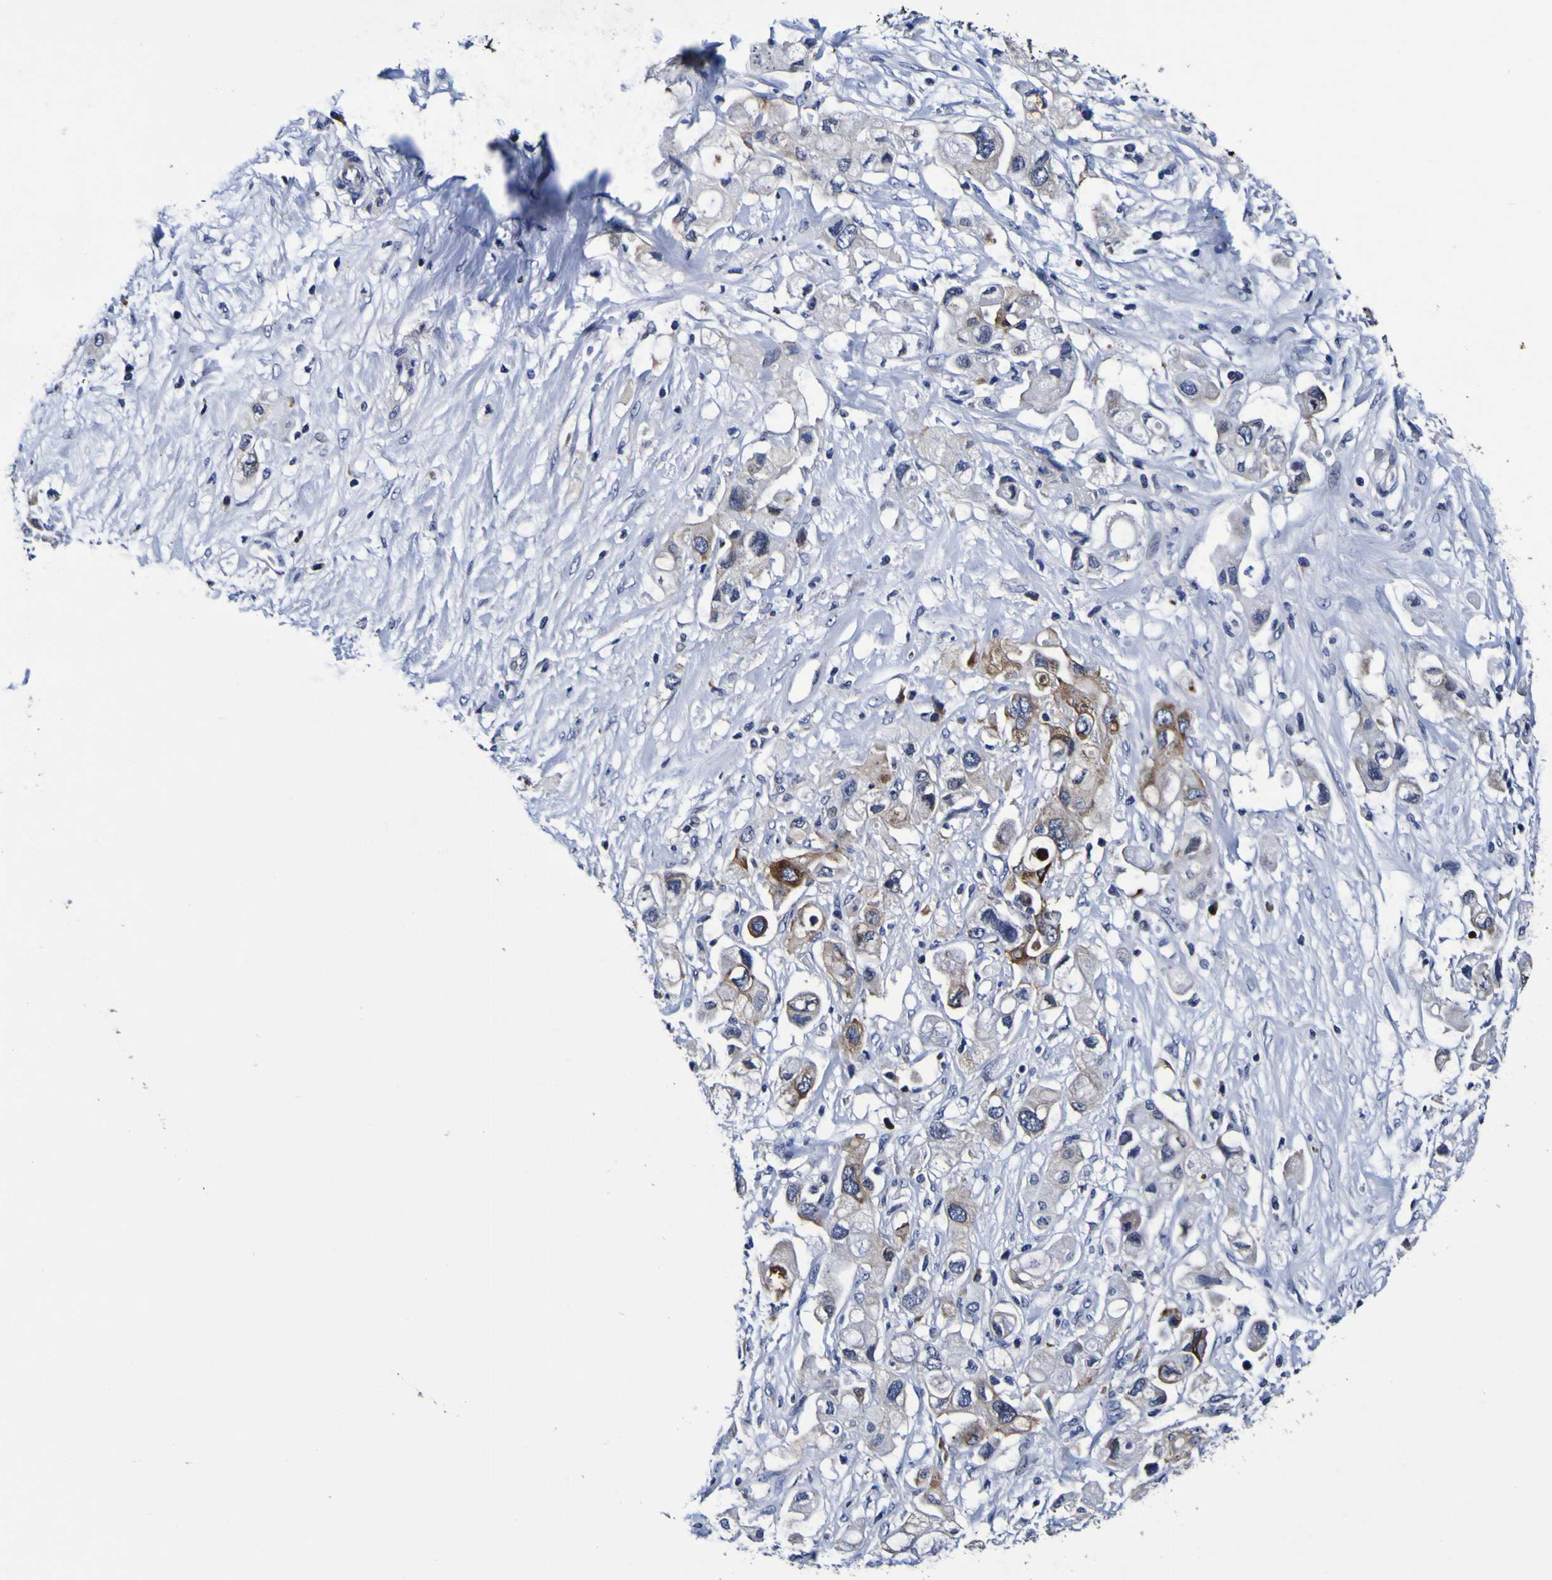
{"staining": {"intensity": "moderate", "quantity": "<25%", "location": "cytoplasmic/membranous"}, "tissue": "pancreatic cancer", "cell_type": "Tumor cells", "image_type": "cancer", "snomed": [{"axis": "morphology", "description": "Adenocarcinoma, NOS"}, {"axis": "topography", "description": "Pancreas"}], "caption": "A high-resolution image shows immunohistochemistry (IHC) staining of pancreatic cancer, which demonstrates moderate cytoplasmic/membranous positivity in about <25% of tumor cells.", "gene": "SORCS1", "patient": {"sex": "female", "age": 56}}